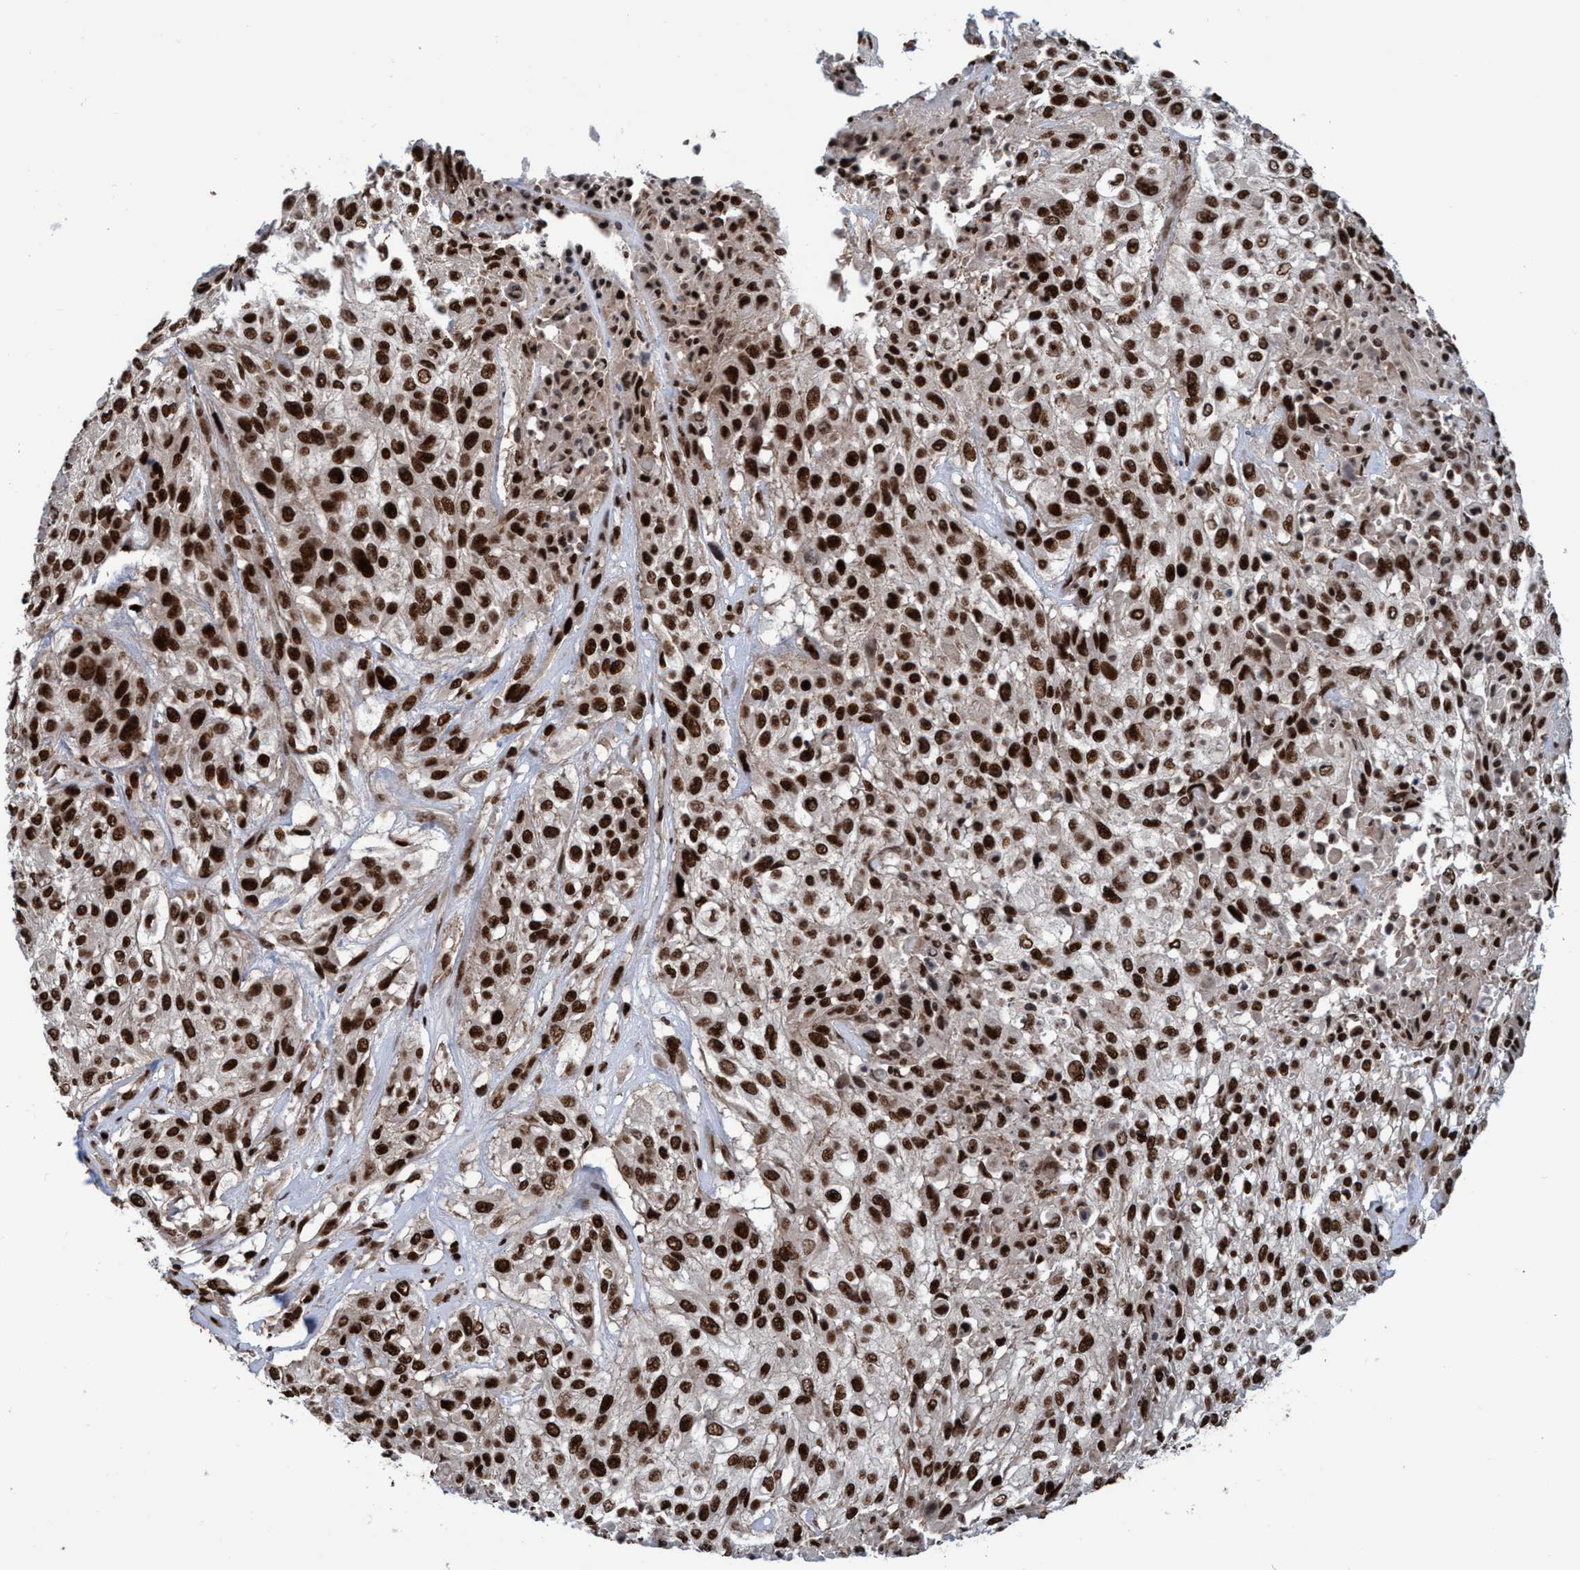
{"staining": {"intensity": "strong", "quantity": ">75%", "location": "nuclear"}, "tissue": "urothelial cancer", "cell_type": "Tumor cells", "image_type": "cancer", "snomed": [{"axis": "morphology", "description": "Urothelial carcinoma, High grade"}, {"axis": "topography", "description": "Urinary bladder"}], "caption": "High-grade urothelial carcinoma stained with a protein marker demonstrates strong staining in tumor cells.", "gene": "TOPBP1", "patient": {"sex": "male", "age": 57}}